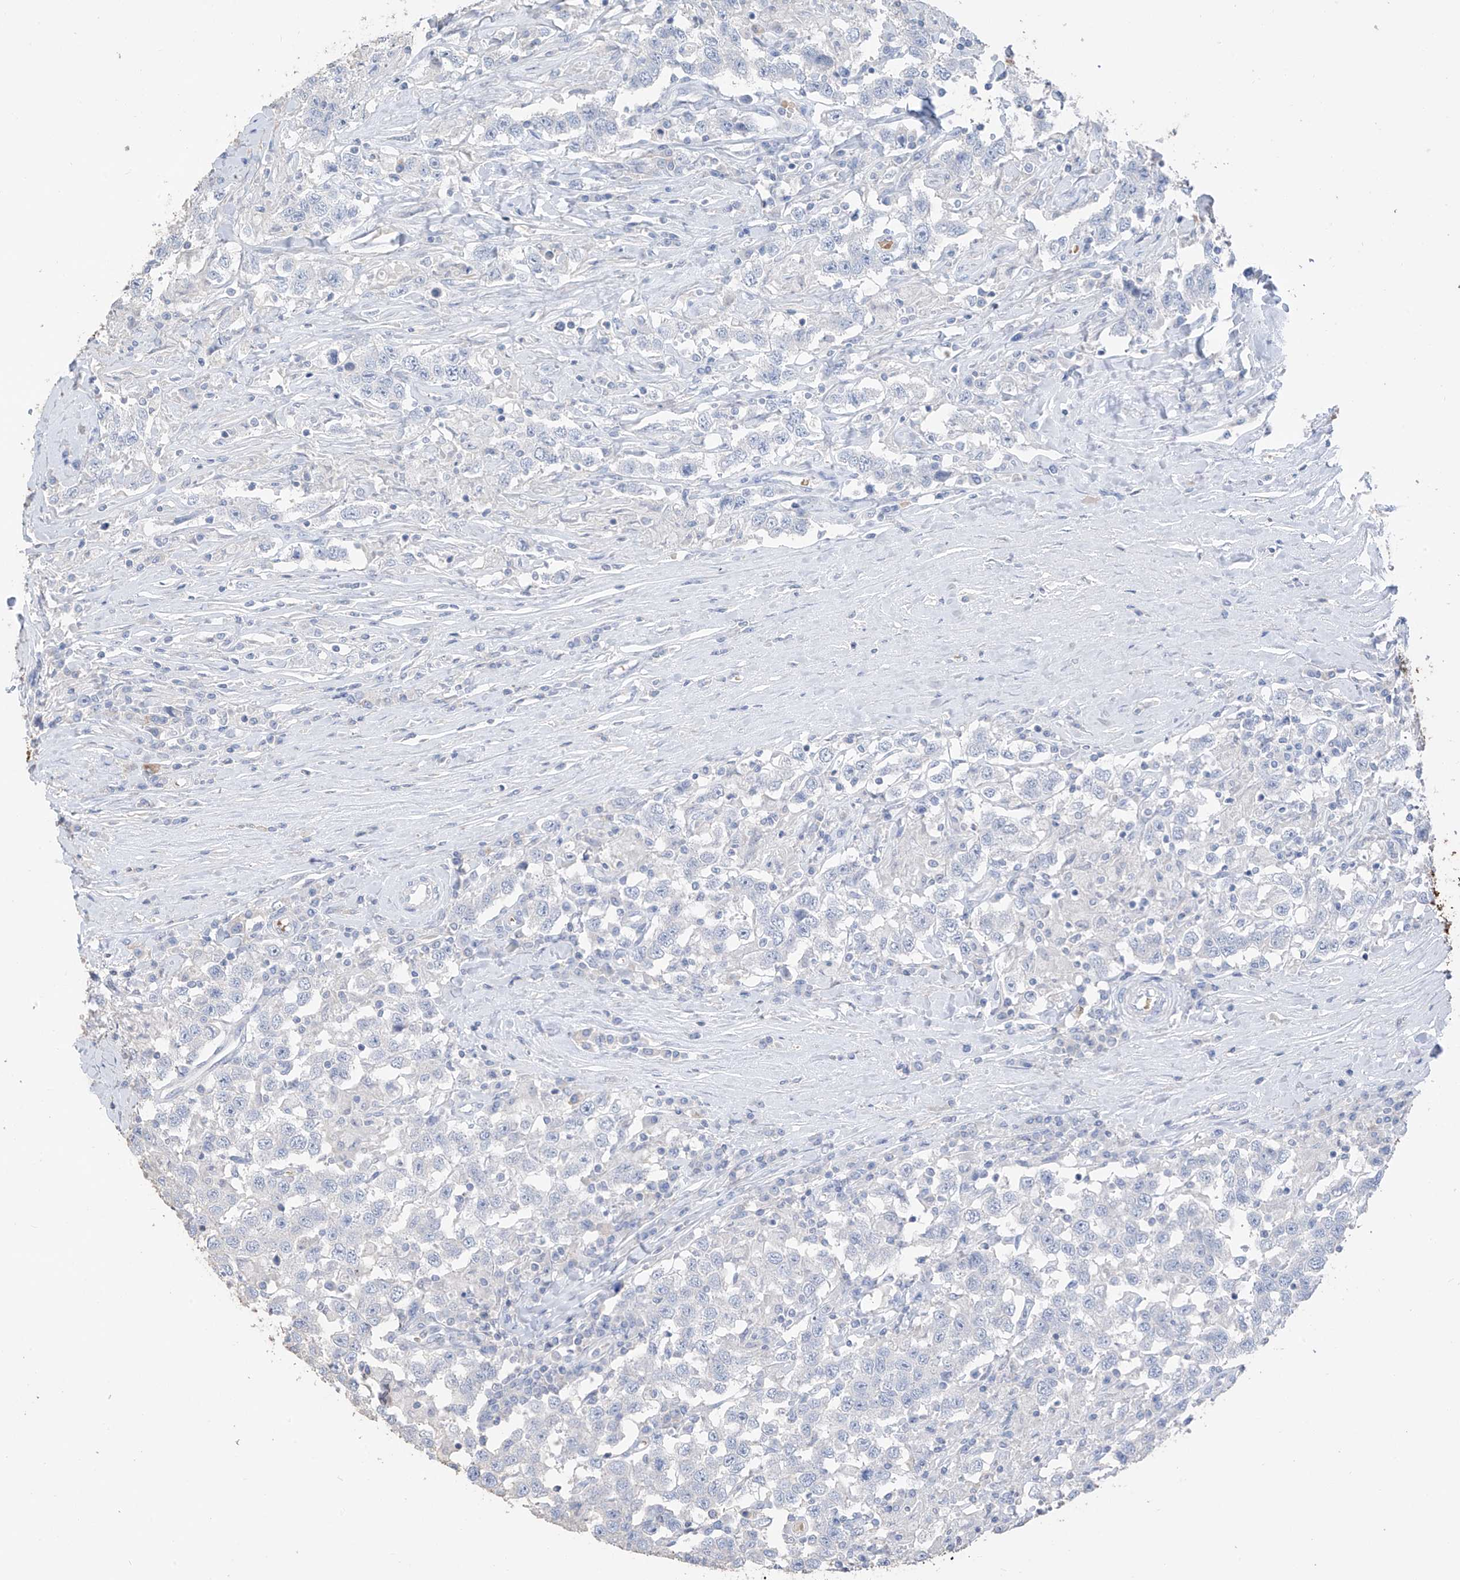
{"staining": {"intensity": "negative", "quantity": "none", "location": "none"}, "tissue": "testis cancer", "cell_type": "Tumor cells", "image_type": "cancer", "snomed": [{"axis": "morphology", "description": "Seminoma, NOS"}, {"axis": "topography", "description": "Testis"}], "caption": "Testis seminoma was stained to show a protein in brown. There is no significant expression in tumor cells.", "gene": "PAFAH1B3", "patient": {"sex": "male", "age": 41}}